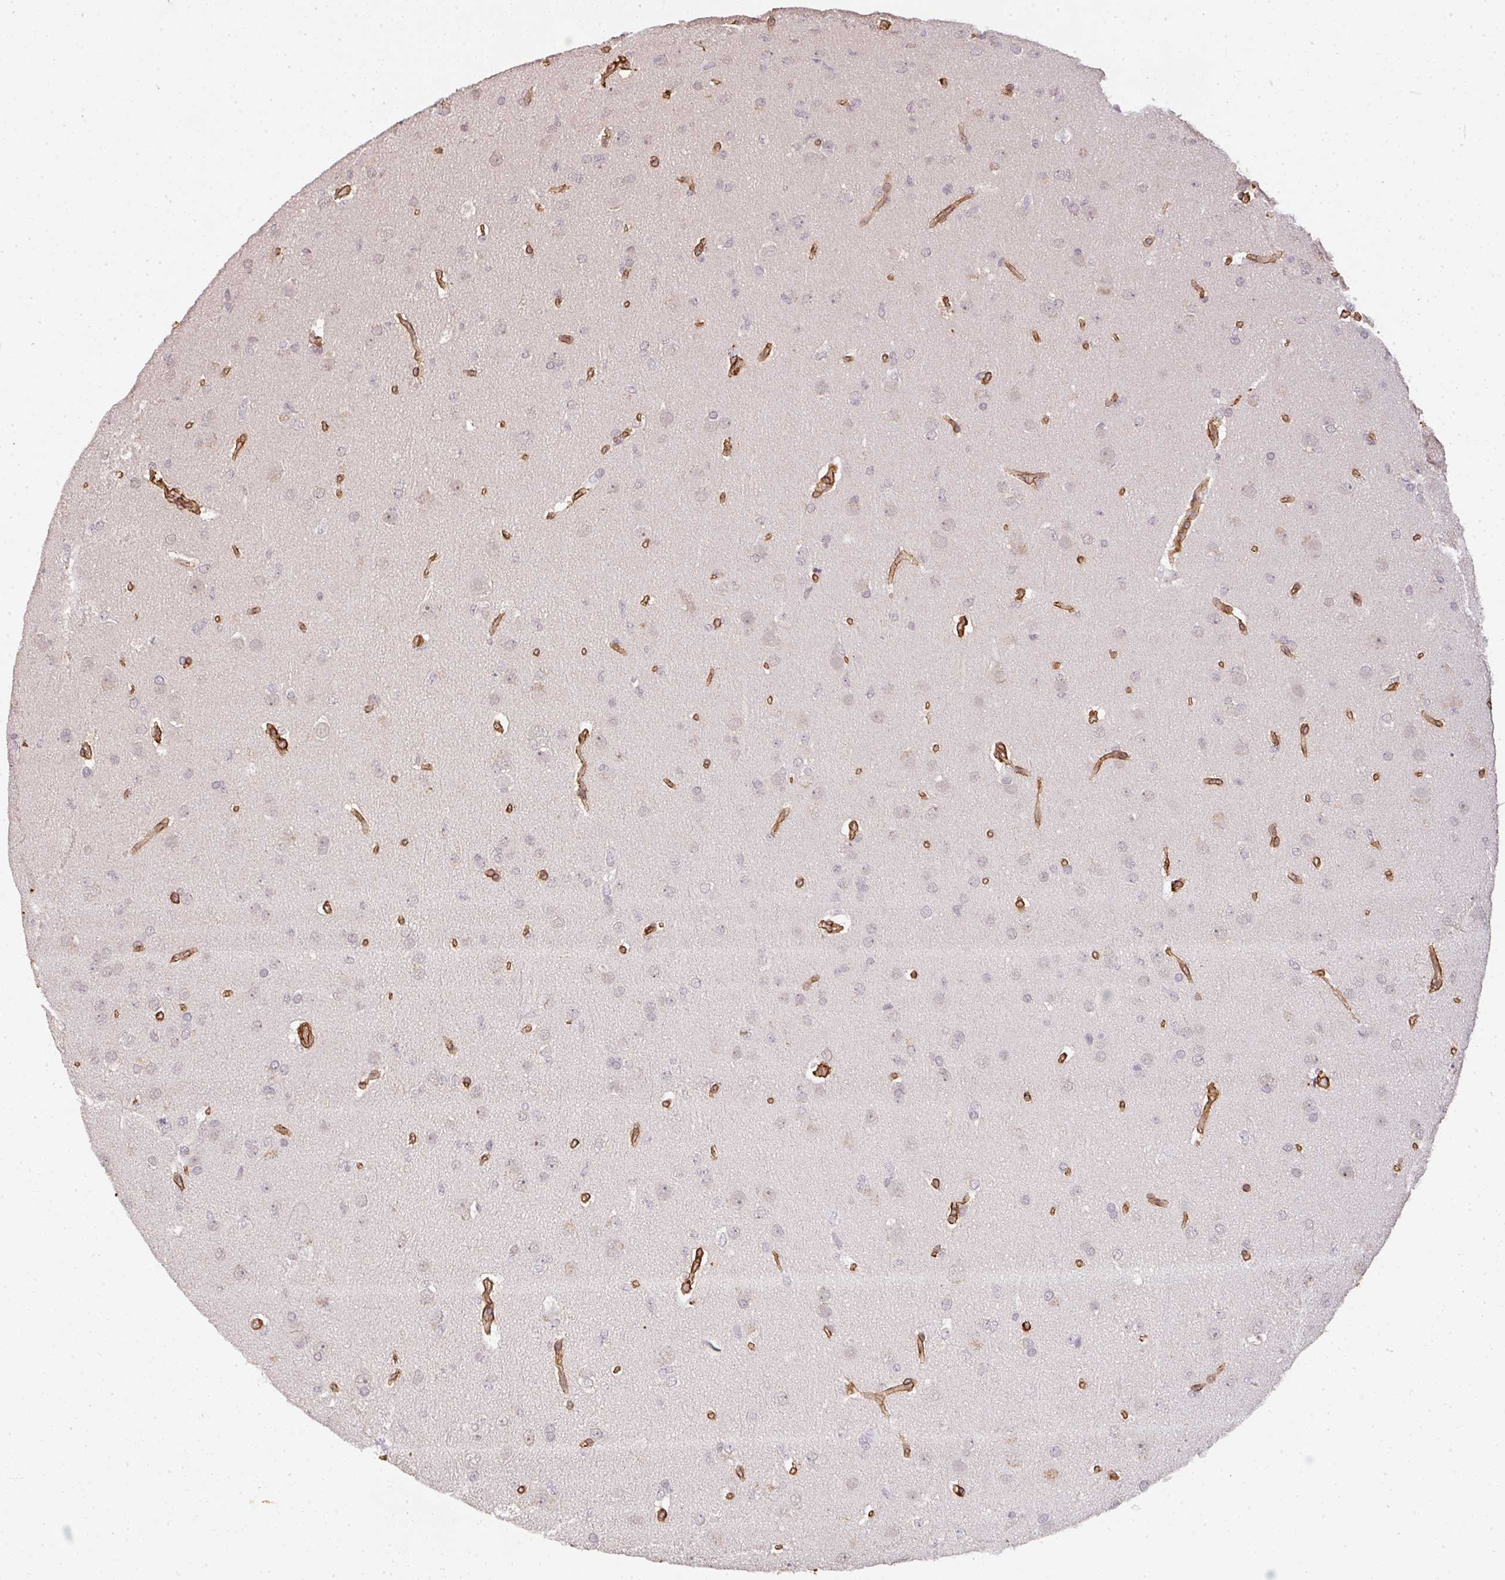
{"staining": {"intensity": "negative", "quantity": "none", "location": "none"}, "tissue": "glioma", "cell_type": "Tumor cells", "image_type": "cancer", "snomed": [{"axis": "morphology", "description": "Glioma, malignant, Low grade"}, {"axis": "topography", "description": "Brain"}], "caption": "Tumor cells show no significant protein staining in glioma.", "gene": "COL3A1", "patient": {"sex": "female", "age": 33}}